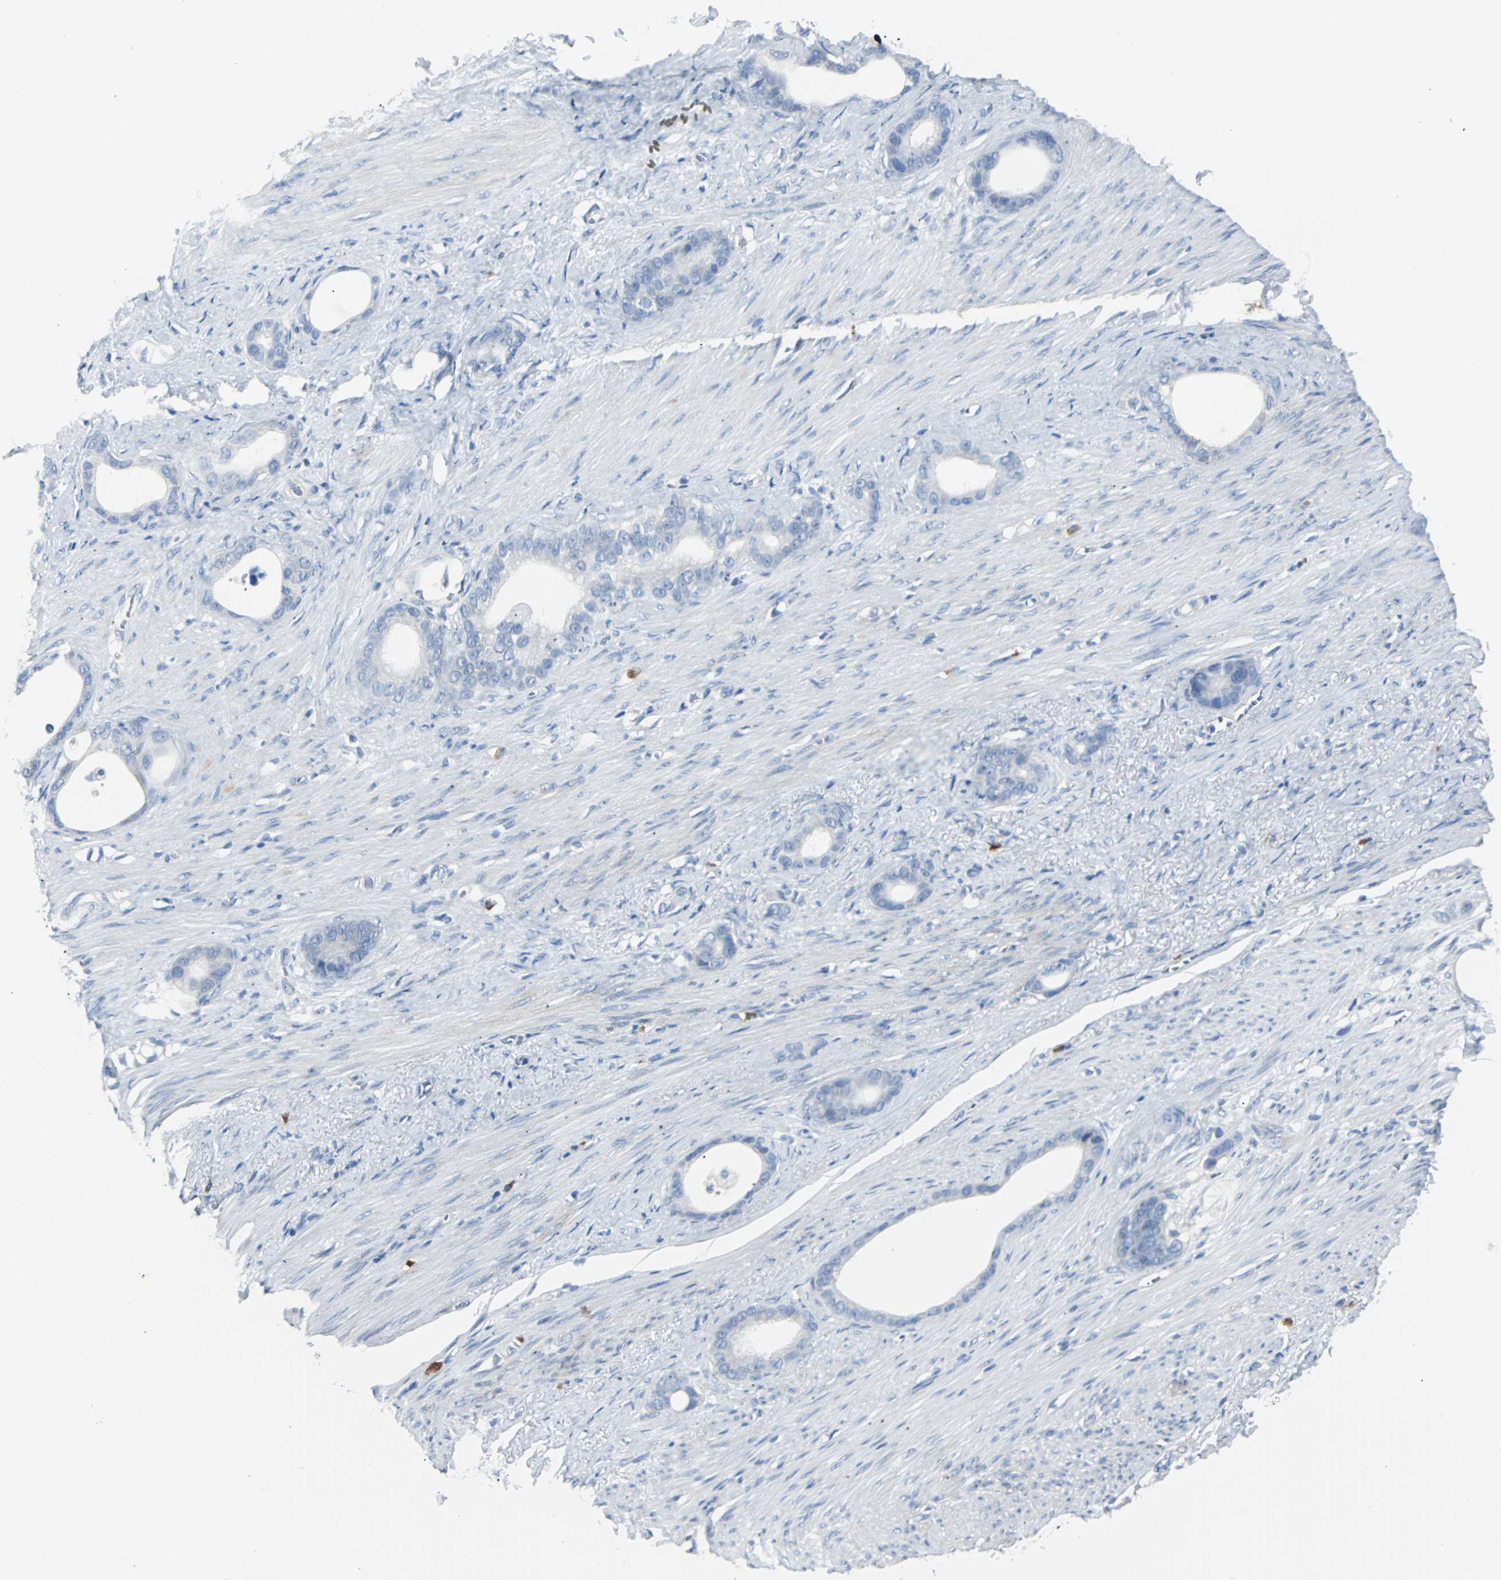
{"staining": {"intensity": "negative", "quantity": "none", "location": "none"}, "tissue": "stomach cancer", "cell_type": "Tumor cells", "image_type": "cancer", "snomed": [{"axis": "morphology", "description": "Adenocarcinoma, NOS"}, {"axis": "topography", "description": "Stomach"}], "caption": "This is an immunohistochemistry (IHC) photomicrograph of stomach cancer. There is no staining in tumor cells.", "gene": "RASA1", "patient": {"sex": "female", "age": 75}}